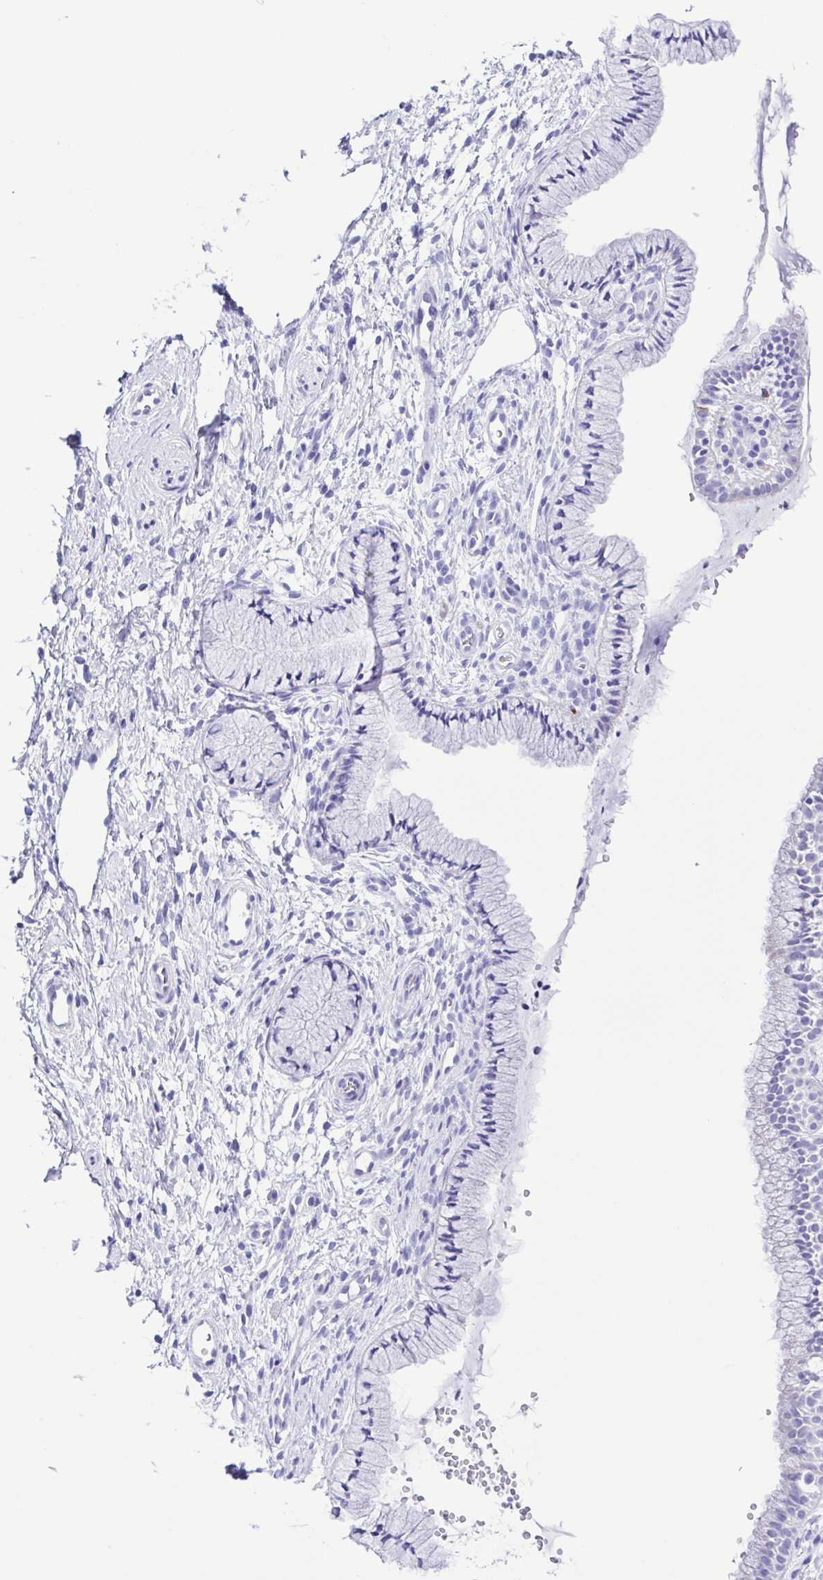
{"staining": {"intensity": "negative", "quantity": "none", "location": "none"}, "tissue": "cervix", "cell_type": "Glandular cells", "image_type": "normal", "snomed": [{"axis": "morphology", "description": "Normal tissue, NOS"}, {"axis": "topography", "description": "Cervix"}], "caption": "IHC of normal human cervix displays no expression in glandular cells.", "gene": "GPR17", "patient": {"sex": "female", "age": 36}}